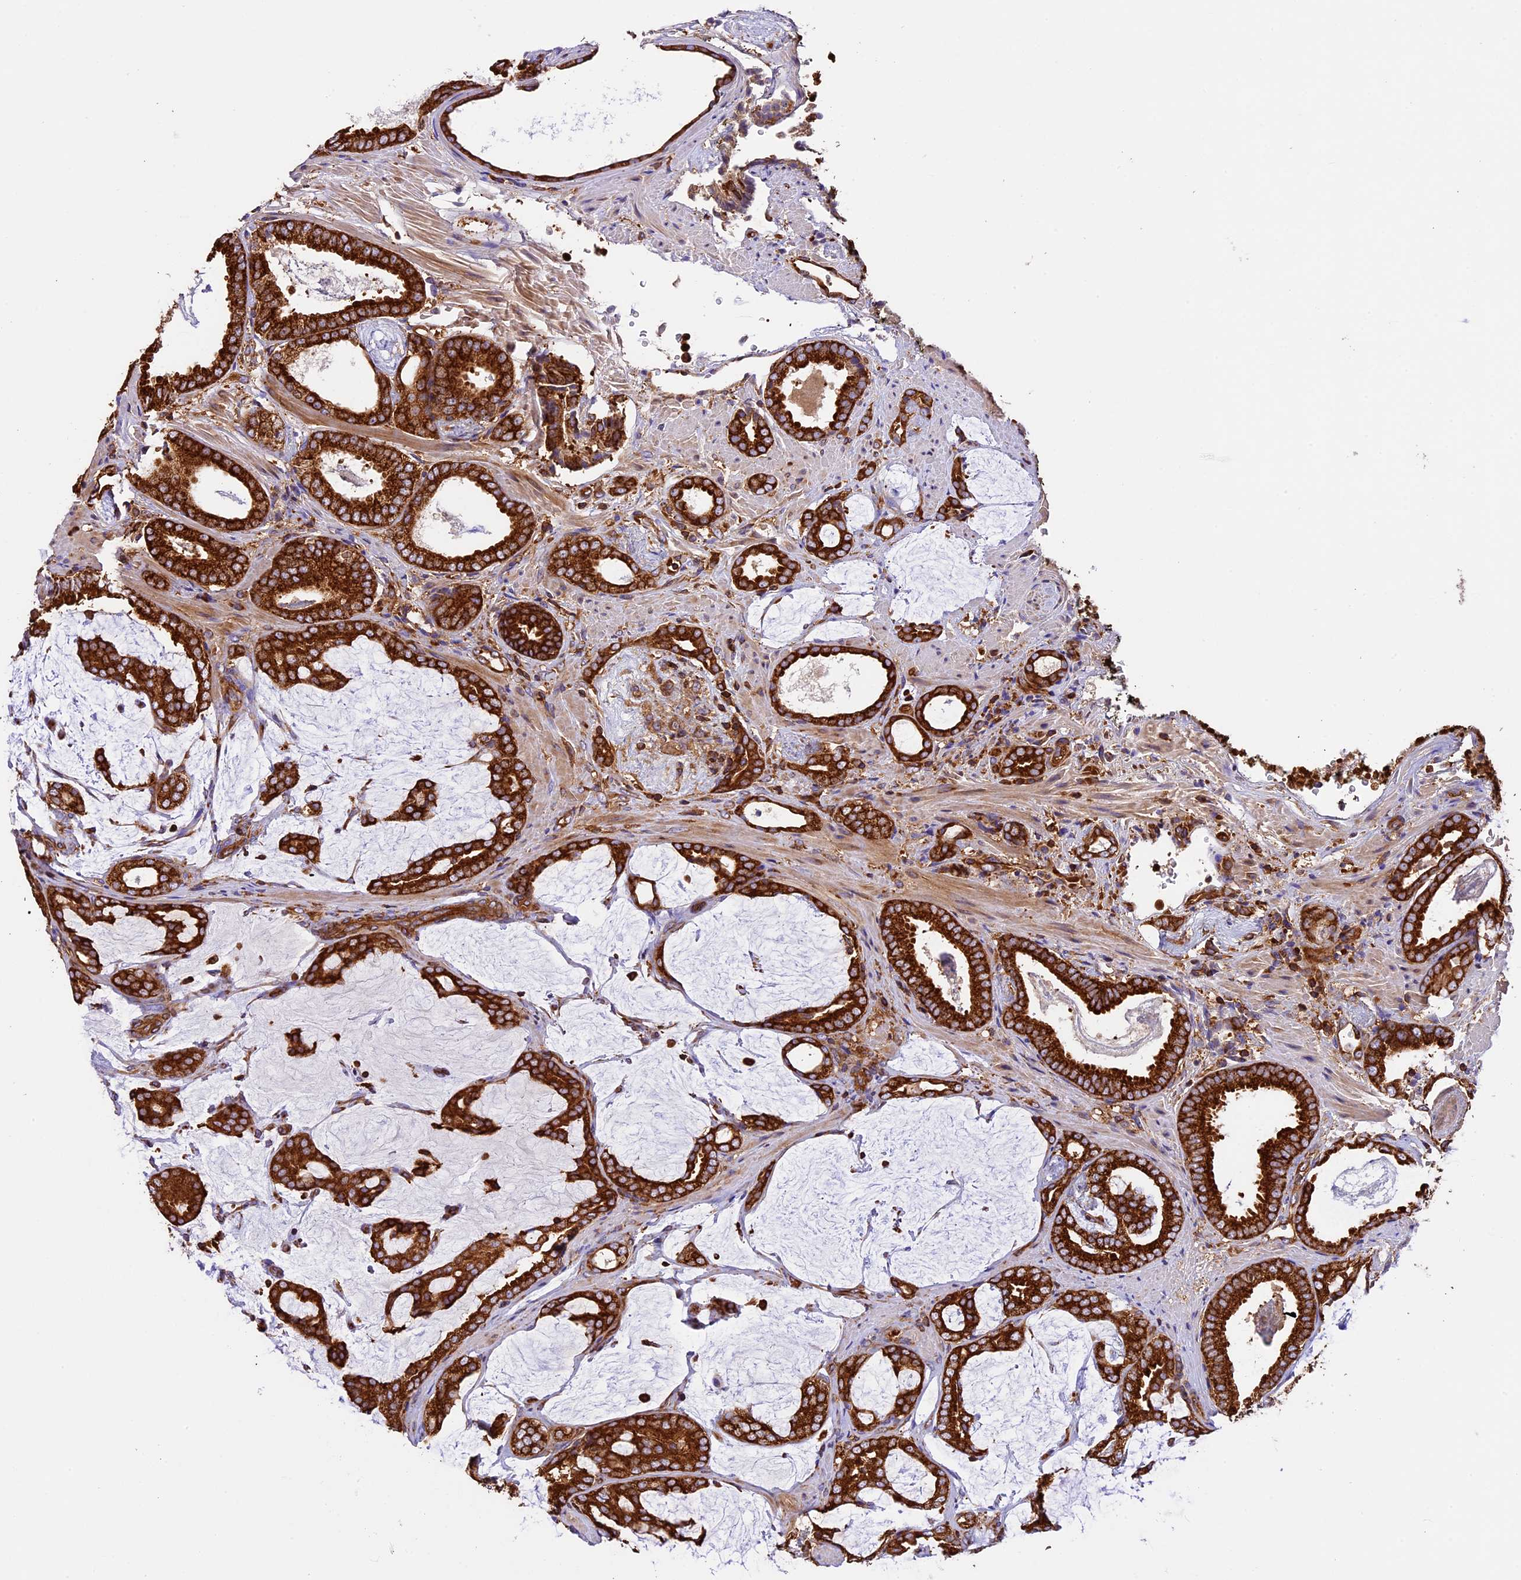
{"staining": {"intensity": "strong", "quantity": ">75%", "location": "cytoplasmic/membranous"}, "tissue": "prostate cancer", "cell_type": "Tumor cells", "image_type": "cancer", "snomed": [{"axis": "morphology", "description": "Adenocarcinoma, Low grade"}, {"axis": "topography", "description": "Prostate"}], "caption": "Strong cytoplasmic/membranous staining is present in about >75% of tumor cells in adenocarcinoma (low-grade) (prostate).", "gene": "KARS1", "patient": {"sex": "male", "age": 71}}